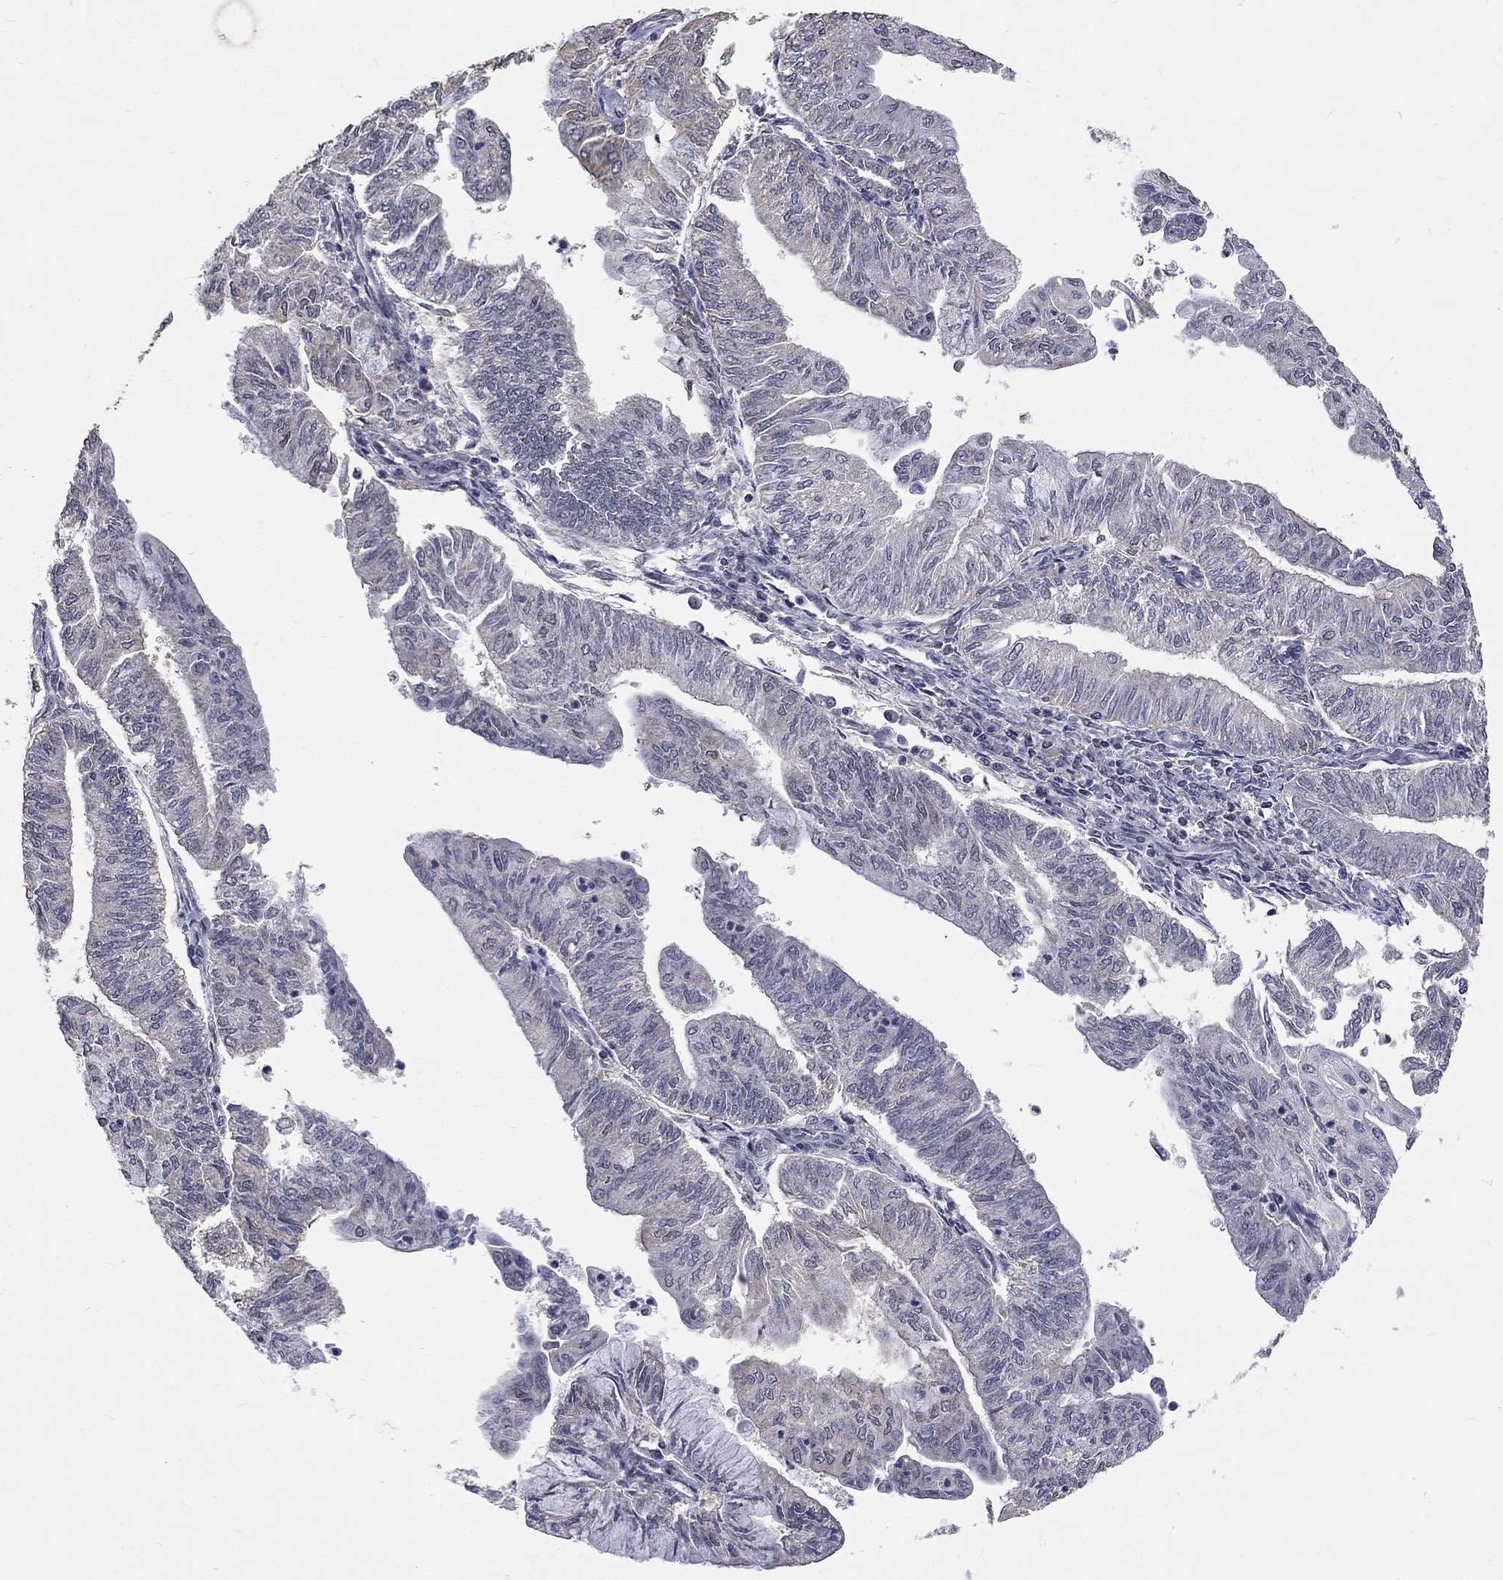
{"staining": {"intensity": "negative", "quantity": "none", "location": "none"}, "tissue": "endometrial cancer", "cell_type": "Tumor cells", "image_type": "cancer", "snomed": [{"axis": "morphology", "description": "Adenocarcinoma, NOS"}, {"axis": "topography", "description": "Endometrium"}], "caption": "IHC photomicrograph of neoplastic tissue: endometrial cancer (adenocarcinoma) stained with DAB exhibits no significant protein staining in tumor cells.", "gene": "SPATA33", "patient": {"sex": "female", "age": 59}}